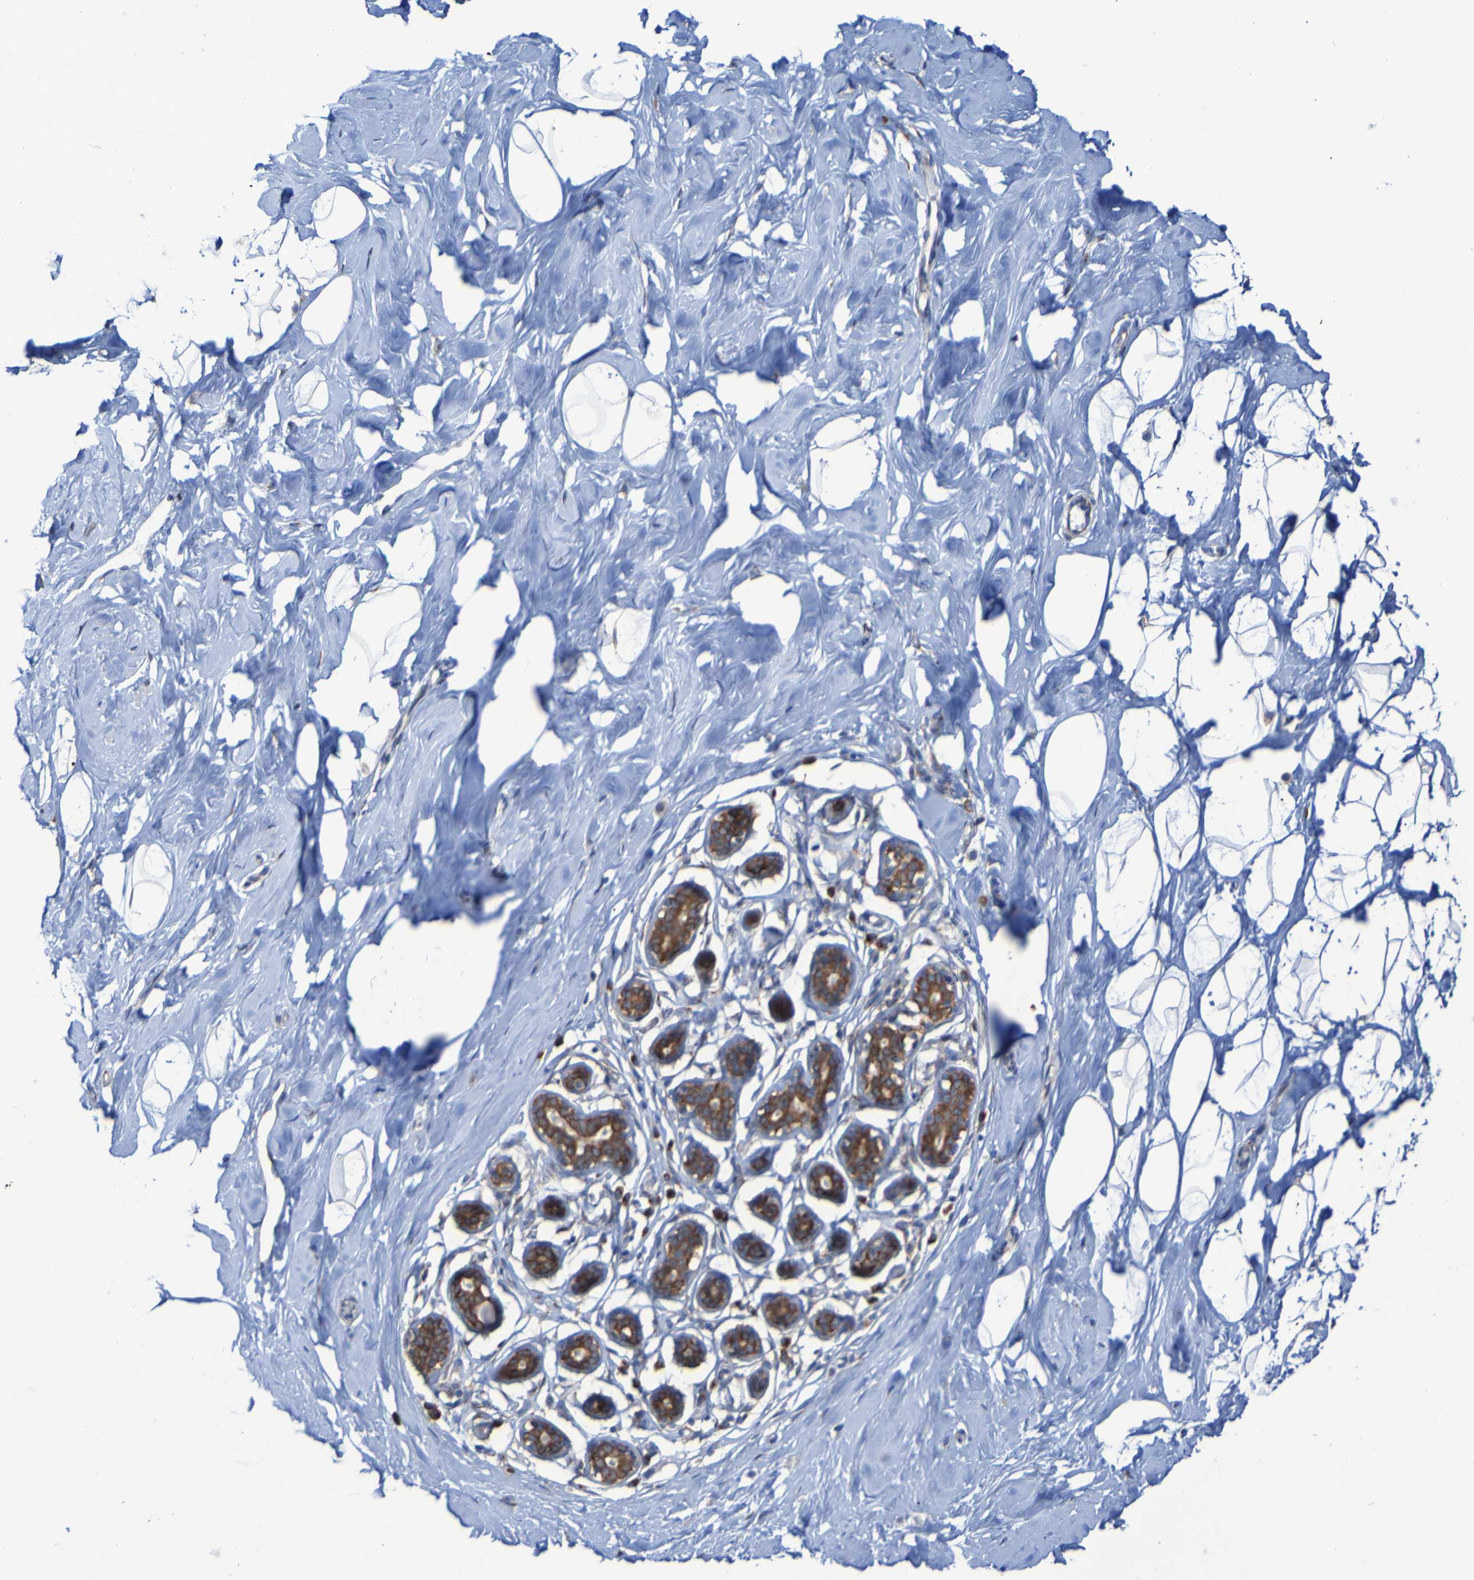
{"staining": {"intensity": "negative", "quantity": "none", "location": "none"}, "tissue": "breast", "cell_type": "Adipocytes", "image_type": "normal", "snomed": [{"axis": "morphology", "description": "Normal tissue, NOS"}, {"axis": "topography", "description": "Breast"}], "caption": "This photomicrograph is of normal breast stained with immunohistochemistry (IHC) to label a protein in brown with the nuclei are counter-stained blue. There is no positivity in adipocytes.", "gene": "FKBP3", "patient": {"sex": "female", "age": 23}}